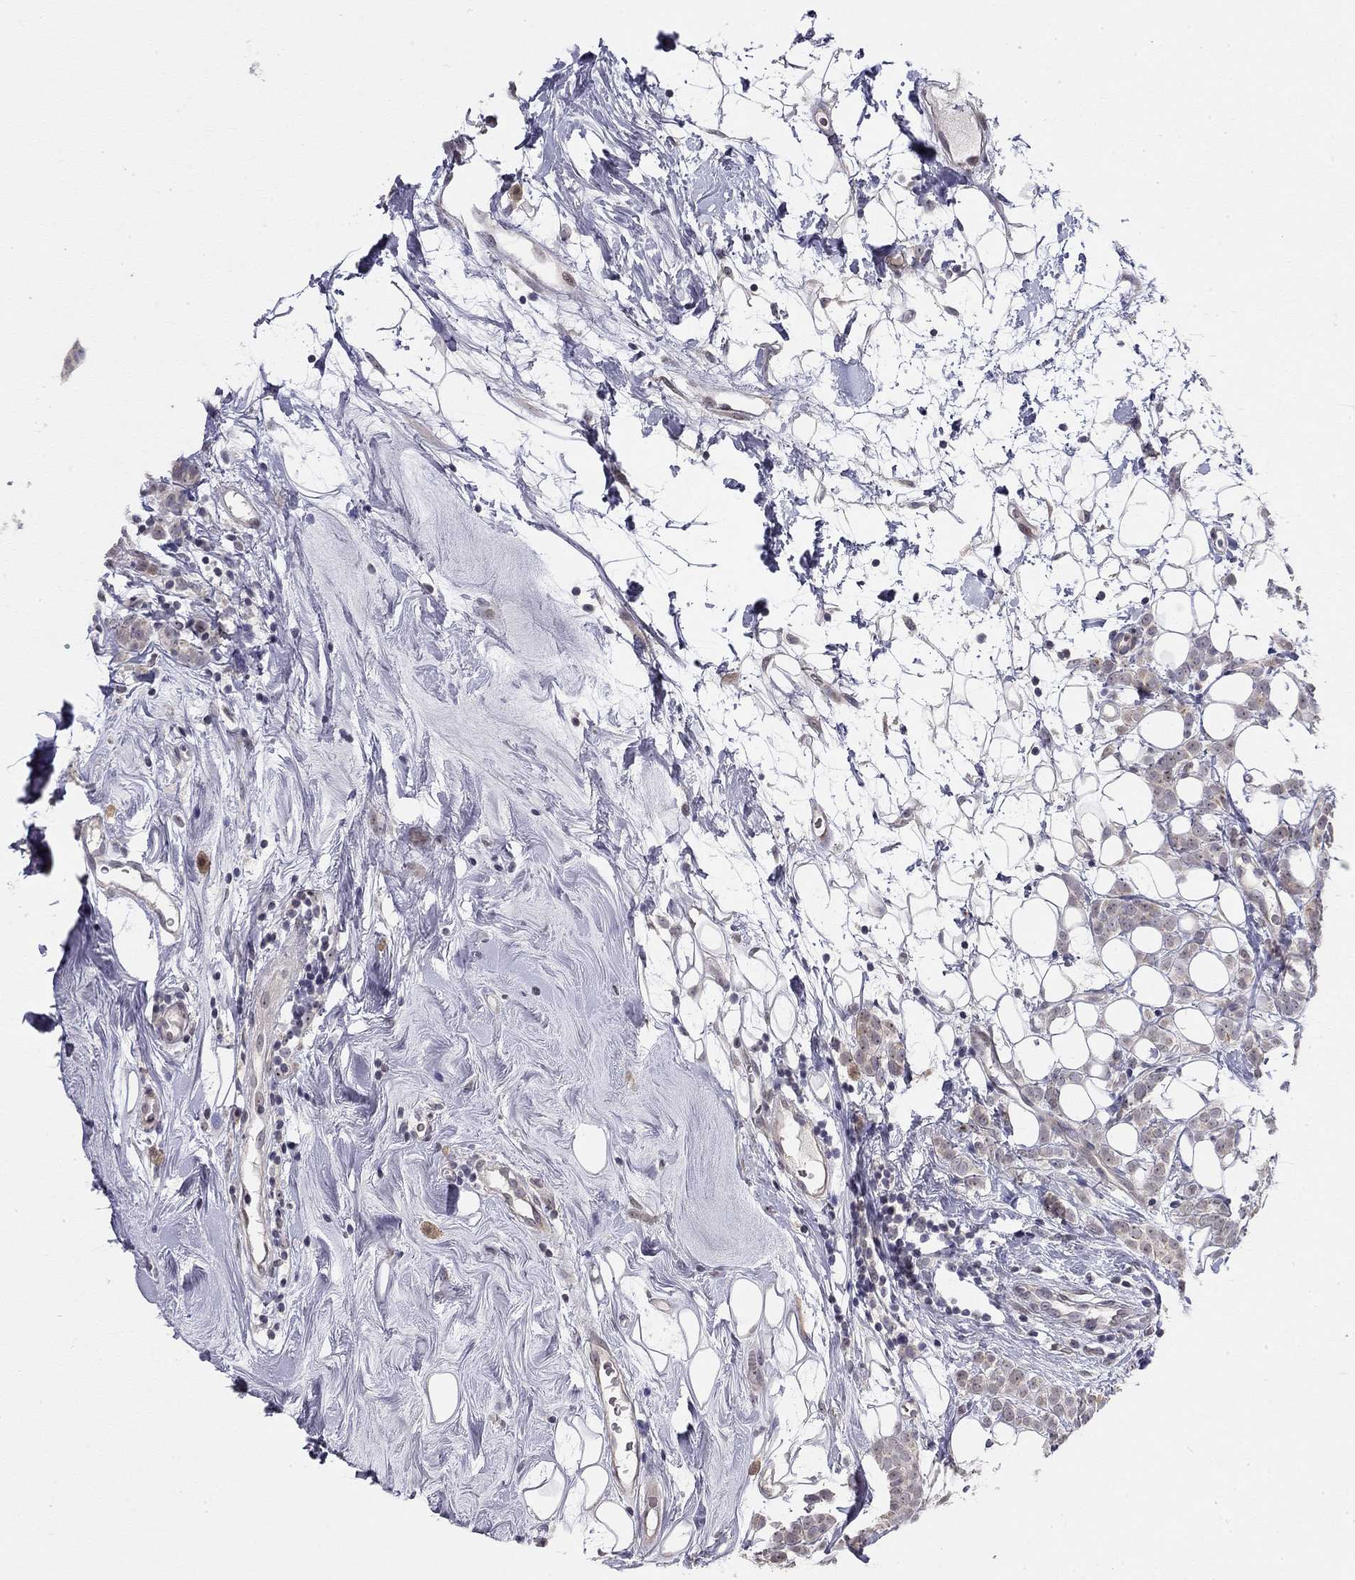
{"staining": {"intensity": "weak", "quantity": "25%-75%", "location": "cytoplasmic/membranous"}, "tissue": "breast cancer", "cell_type": "Tumor cells", "image_type": "cancer", "snomed": [{"axis": "morphology", "description": "Lobular carcinoma"}, {"axis": "topography", "description": "Breast"}], "caption": "Protein positivity by immunohistochemistry (IHC) demonstrates weak cytoplasmic/membranous expression in approximately 25%-75% of tumor cells in lobular carcinoma (breast).", "gene": "STXBP6", "patient": {"sex": "female", "age": 49}}